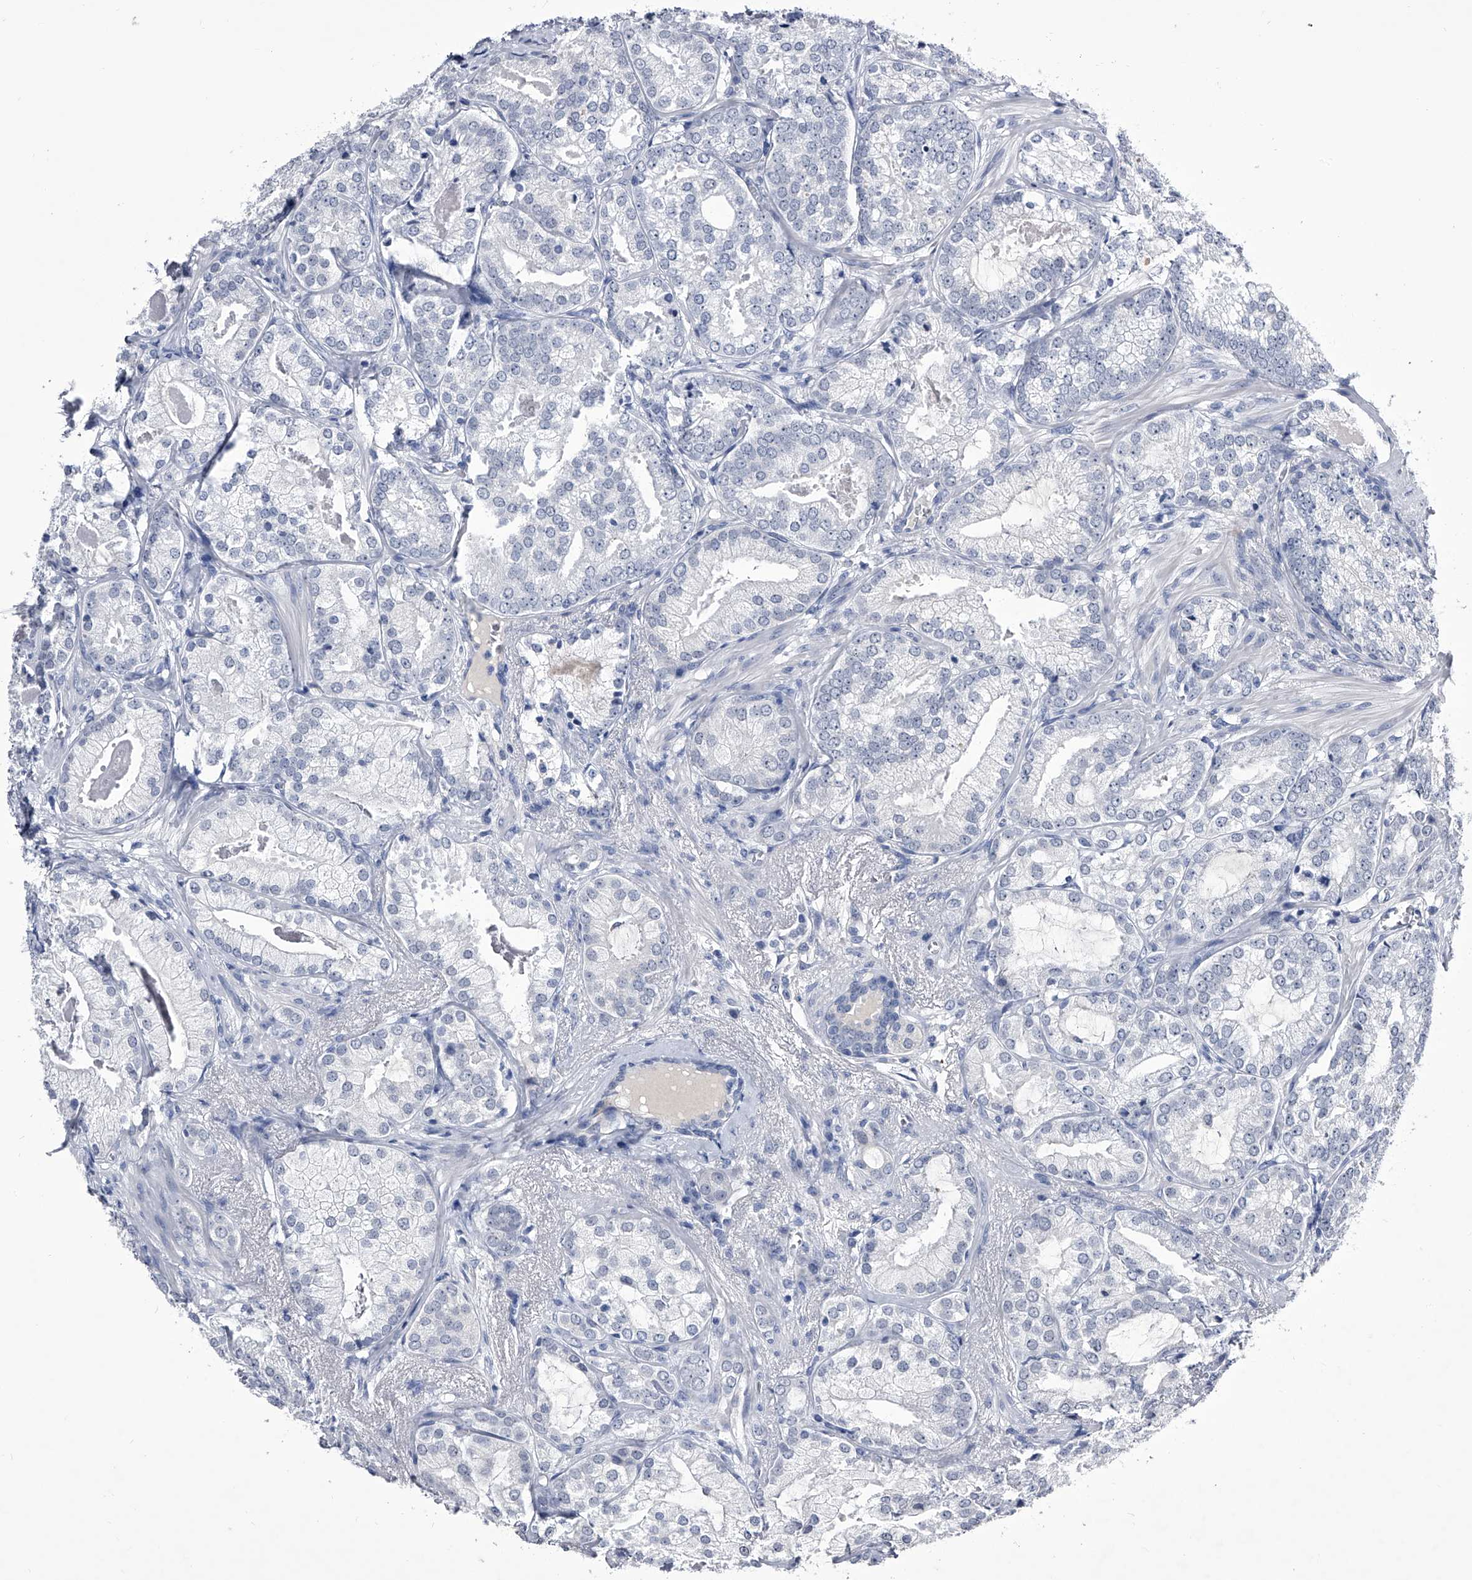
{"staining": {"intensity": "negative", "quantity": "none", "location": "none"}, "tissue": "prostate cancer", "cell_type": "Tumor cells", "image_type": "cancer", "snomed": [{"axis": "morphology", "description": "Normal morphology"}, {"axis": "morphology", "description": "Adenocarcinoma, Low grade"}, {"axis": "topography", "description": "Prostate"}], "caption": "DAB (3,3'-diaminobenzidine) immunohistochemical staining of low-grade adenocarcinoma (prostate) demonstrates no significant positivity in tumor cells.", "gene": "CRISP2", "patient": {"sex": "male", "age": 72}}